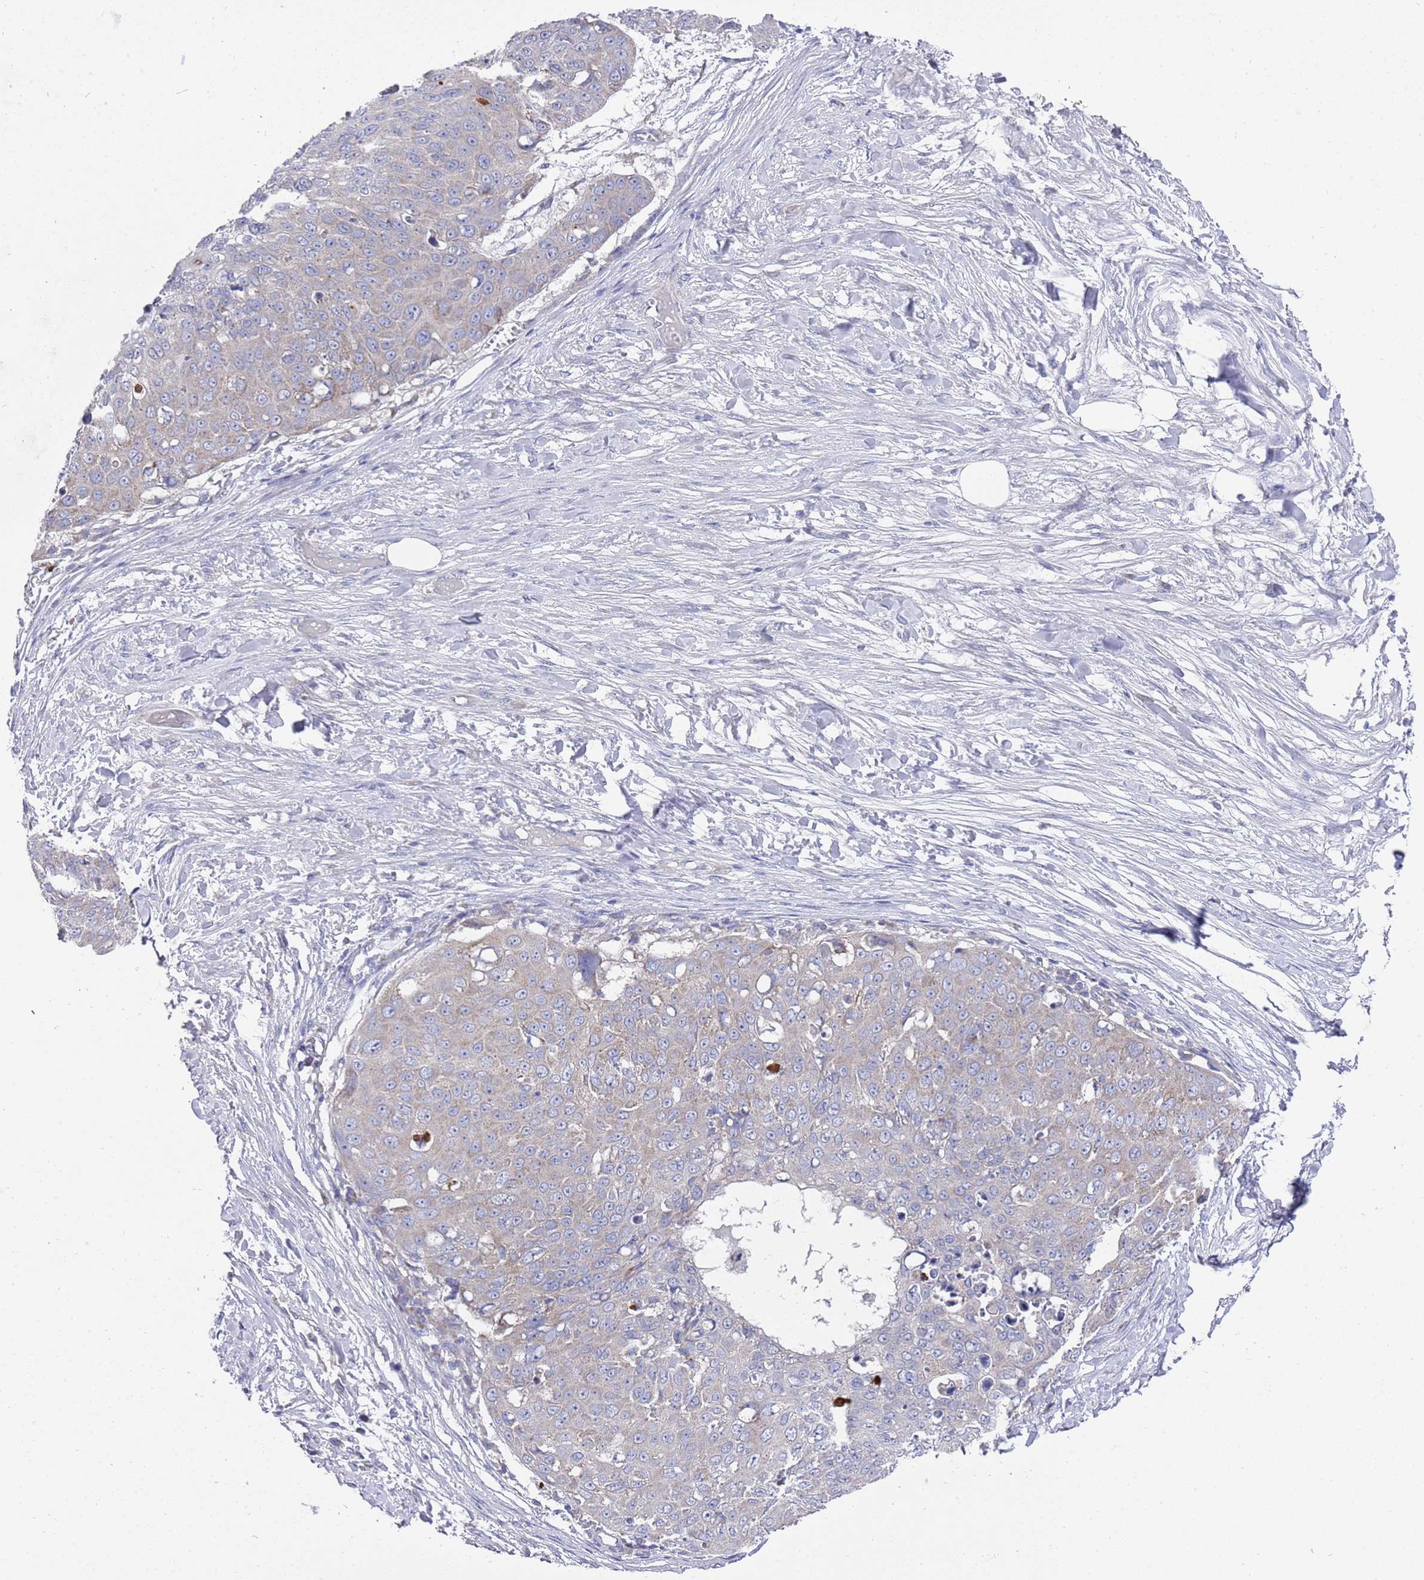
{"staining": {"intensity": "weak", "quantity": "25%-75%", "location": "cytoplasmic/membranous"}, "tissue": "skin cancer", "cell_type": "Tumor cells", "image_type": "cancer", "snomed": [{"axis": "morphology", "description": "Squamous cell carcinoma, NOS"}, {"axis": "topography", "description": "Skin"}], "caption": "Brown immunohistochemical staining in squamous cell carcinoma (skin) shows weak cytoplasmic/membranous positivity in about 25%-75% of tumor cells.", "gene": "NPEPPS", "patient": {"sex": "male", "age": 71}}